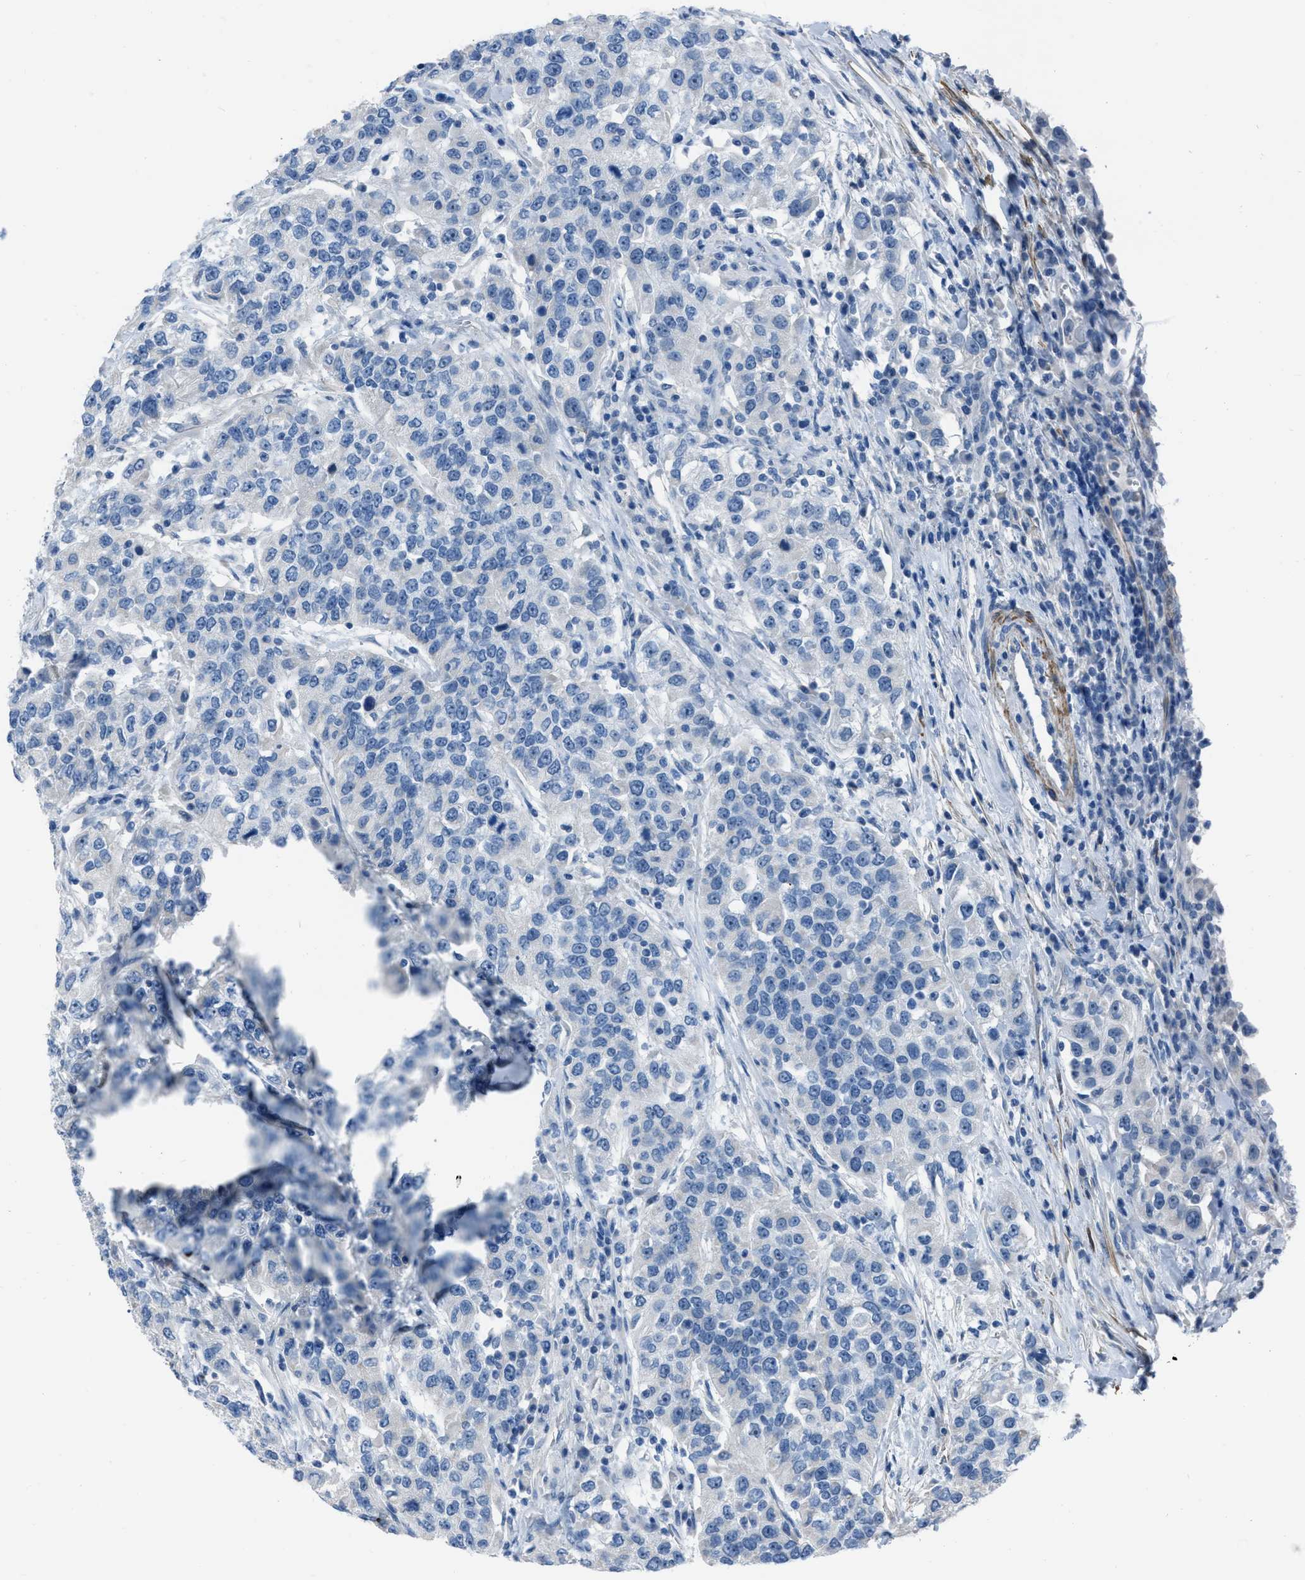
{"staining": {"intensity": "negative", "quantity": "none", "location": "none"}, "tissue": "urothelial cancer", "cell_type": "Tumor cells", "image_type": "cancer", "snomed": [{"axis": "morphology", "description": "Urothelial carcinoma, High grade"}, {"axis": "topography", "description": "Urinary bladder"}], "caption": "An immunohistochemistry (IHC) photomicrograph of urothelial cancer is shown. There is no staining in tumor cells of urothelial cancer.", "gene": "SPATC1L", "patient": {"sex": "female", "age": 80}}